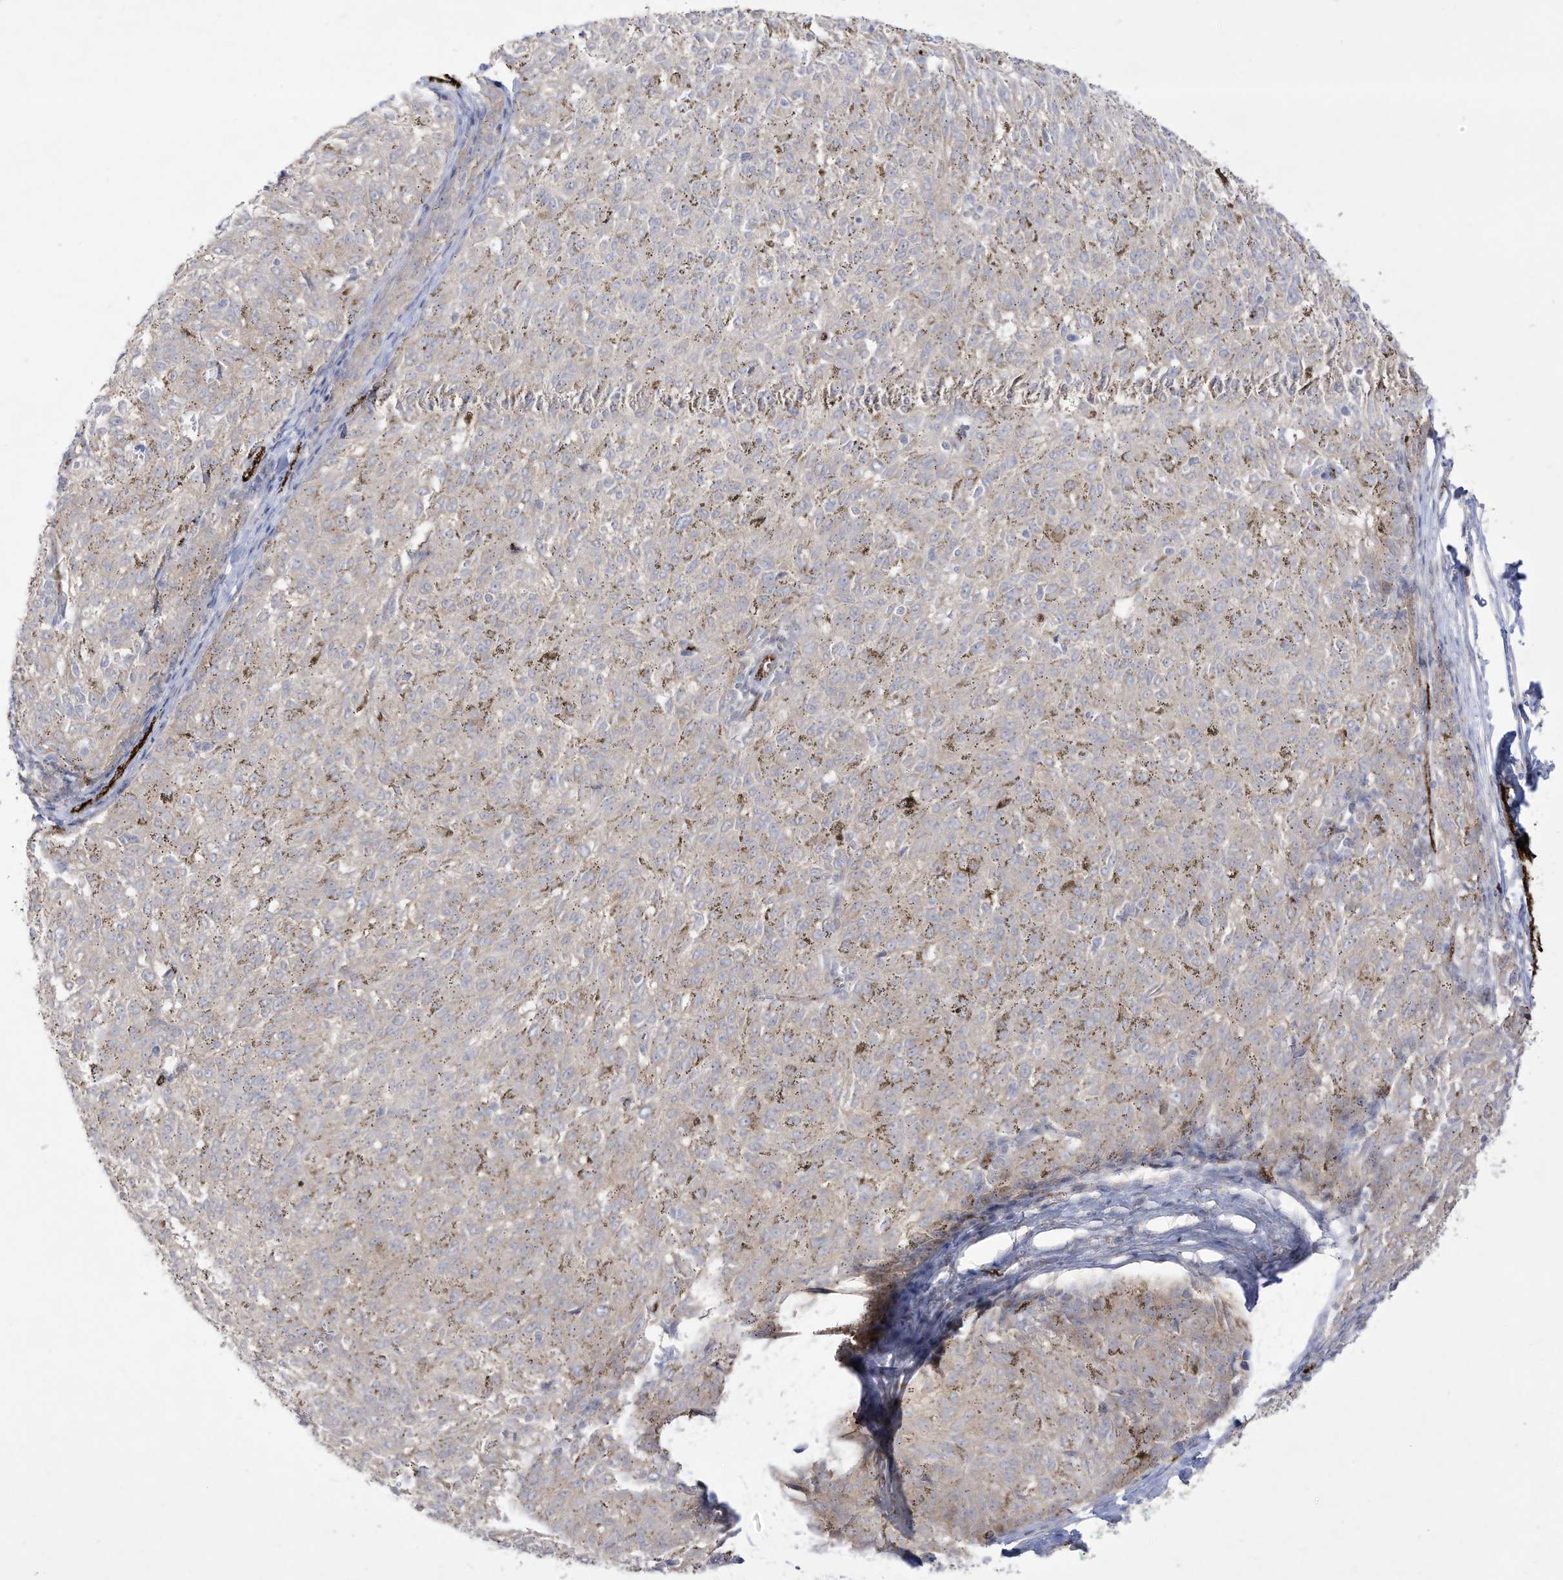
{"staining": {"intensity": "negative", "quantity": "none", "location": "none"}, "tissue": "melanoma", "cell_type": "Tumor cells", "image_type": "cancer", "snomed": [{"axis": "morphology", "description": "Malignant melanoma, NOS"}, {"axis": "topography", "description": "Skin"}], "caption": "The photomicrograph reveals no staining of tumor cells in melanoma.", "gene": "ZGRF1", "patient": {"sex": "female", "age": 72}}